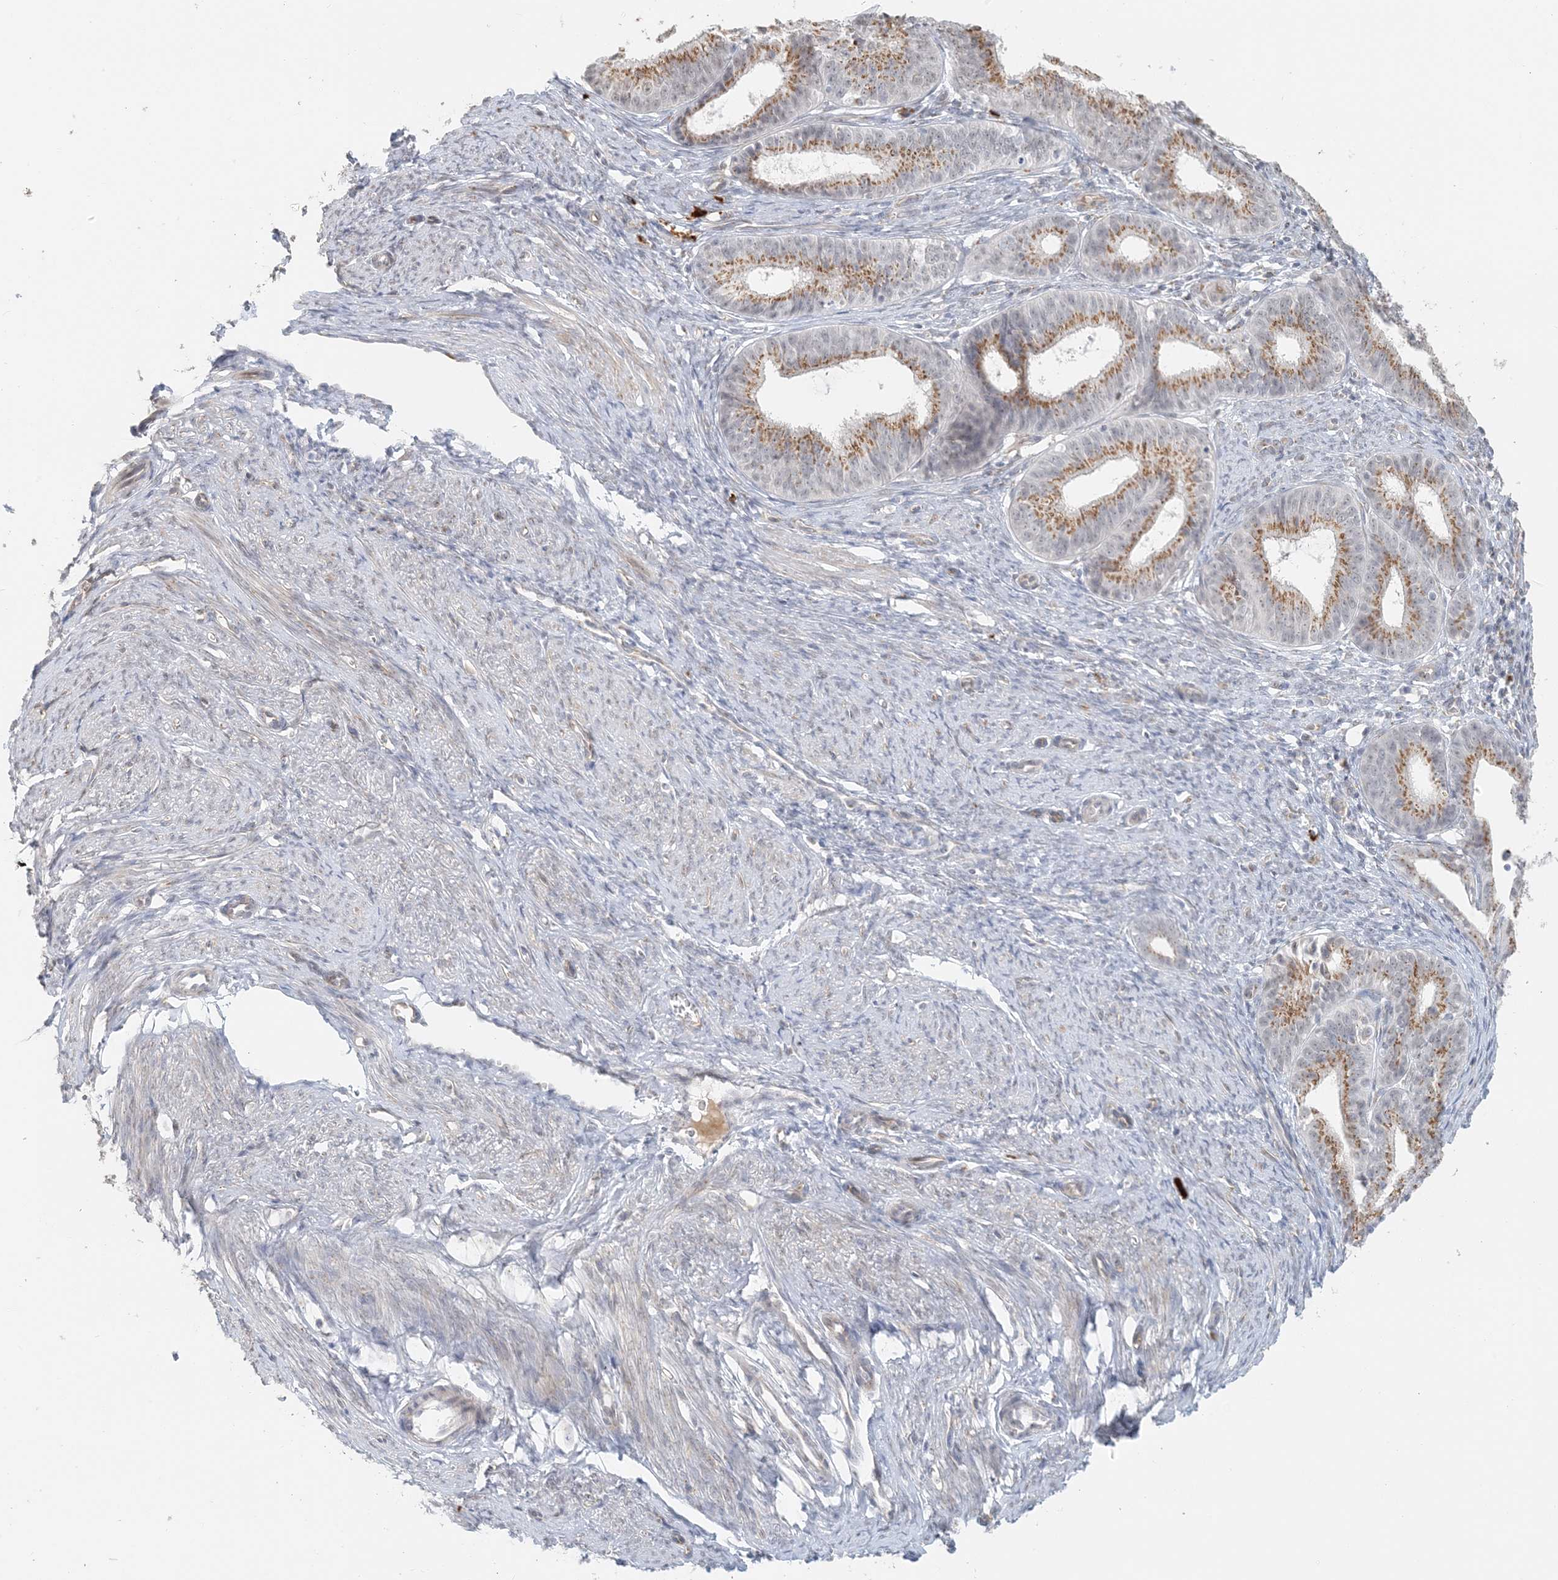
{"staining": {"intensity": "moderate", "quantity": ">75%", "location": "cytoplasmic/membranous"}, "tissue": "endometrial cancer", "cell_type": "Tumor cells", "image_type": "cancer", "snomed": [{"axis": "morphology", "description": "Adenocarcinoma, NOS"}, {"axis": "topography", "description": "Endometrium"}], "caption": "The immunohistochemical stain labels moderate cytoplasmic/membranous expression in tumor cells of endometrial cancer tissue.", "gene": "ZCCHC4", "patient": {"sex": "female", "age": 51}}